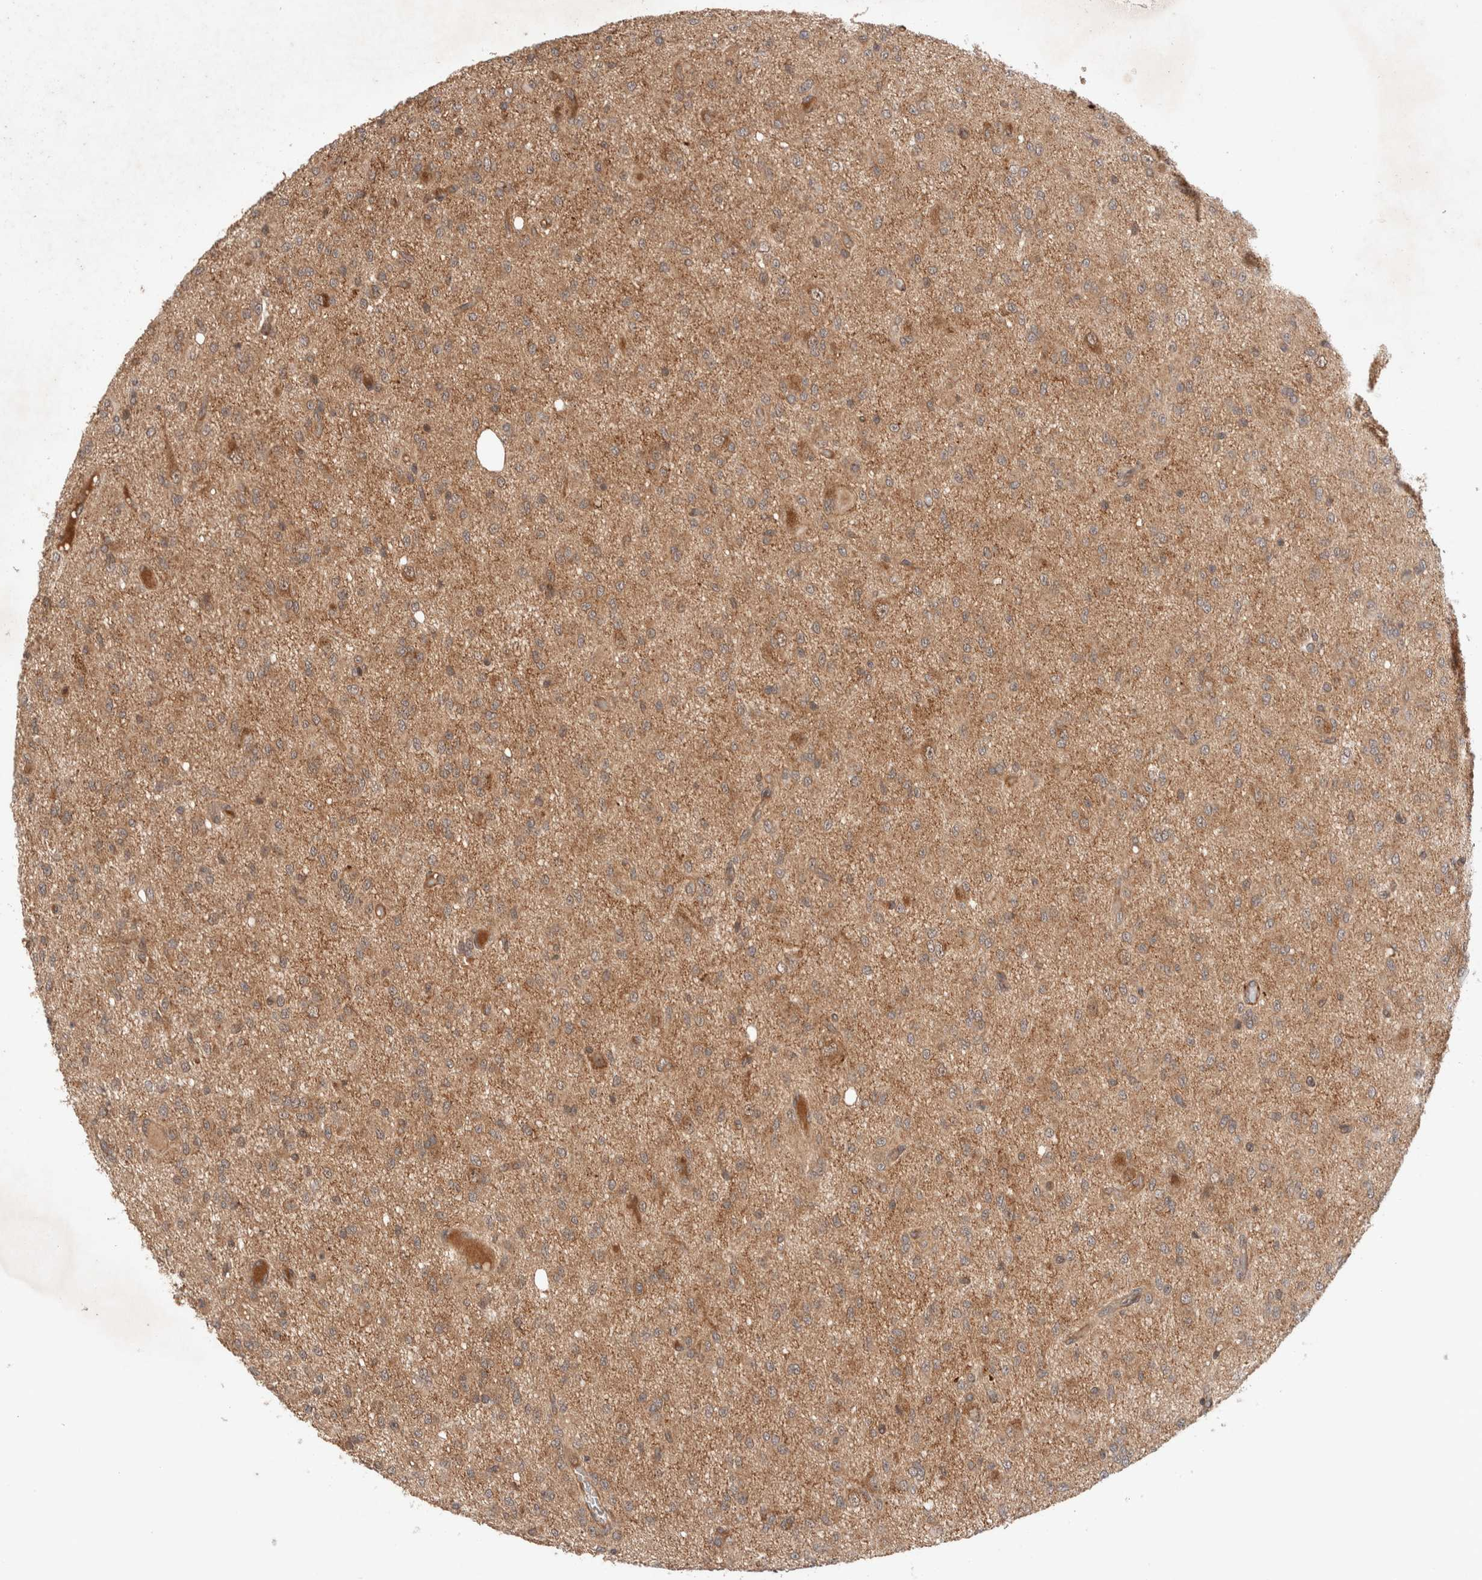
{"staining": {"intensity": "weak", "quantity": ">75%", "location": "cytoplasmic/membranous"}, "tissue": "glioma", "cell_type": "Tumor cells", "image_type": "cancer", "snomed": [{"axis": "morphology", "description": "Glioma, malignant, High grade"}, {"axis": "topography", "description": "Brain"}], "caption": "Protein analysis of glioma tissue shows weak cytoplasmic/membranous positivity in approximately >75% of tumor cells. Using DAB (3,3'-diaminobenzidine) (brown) and hematoxylin (blue) stains, captured at high magnification using brightfield microscopy.", "gene": "SIKE1", "patient": {"sex": "female", "age": 59}}